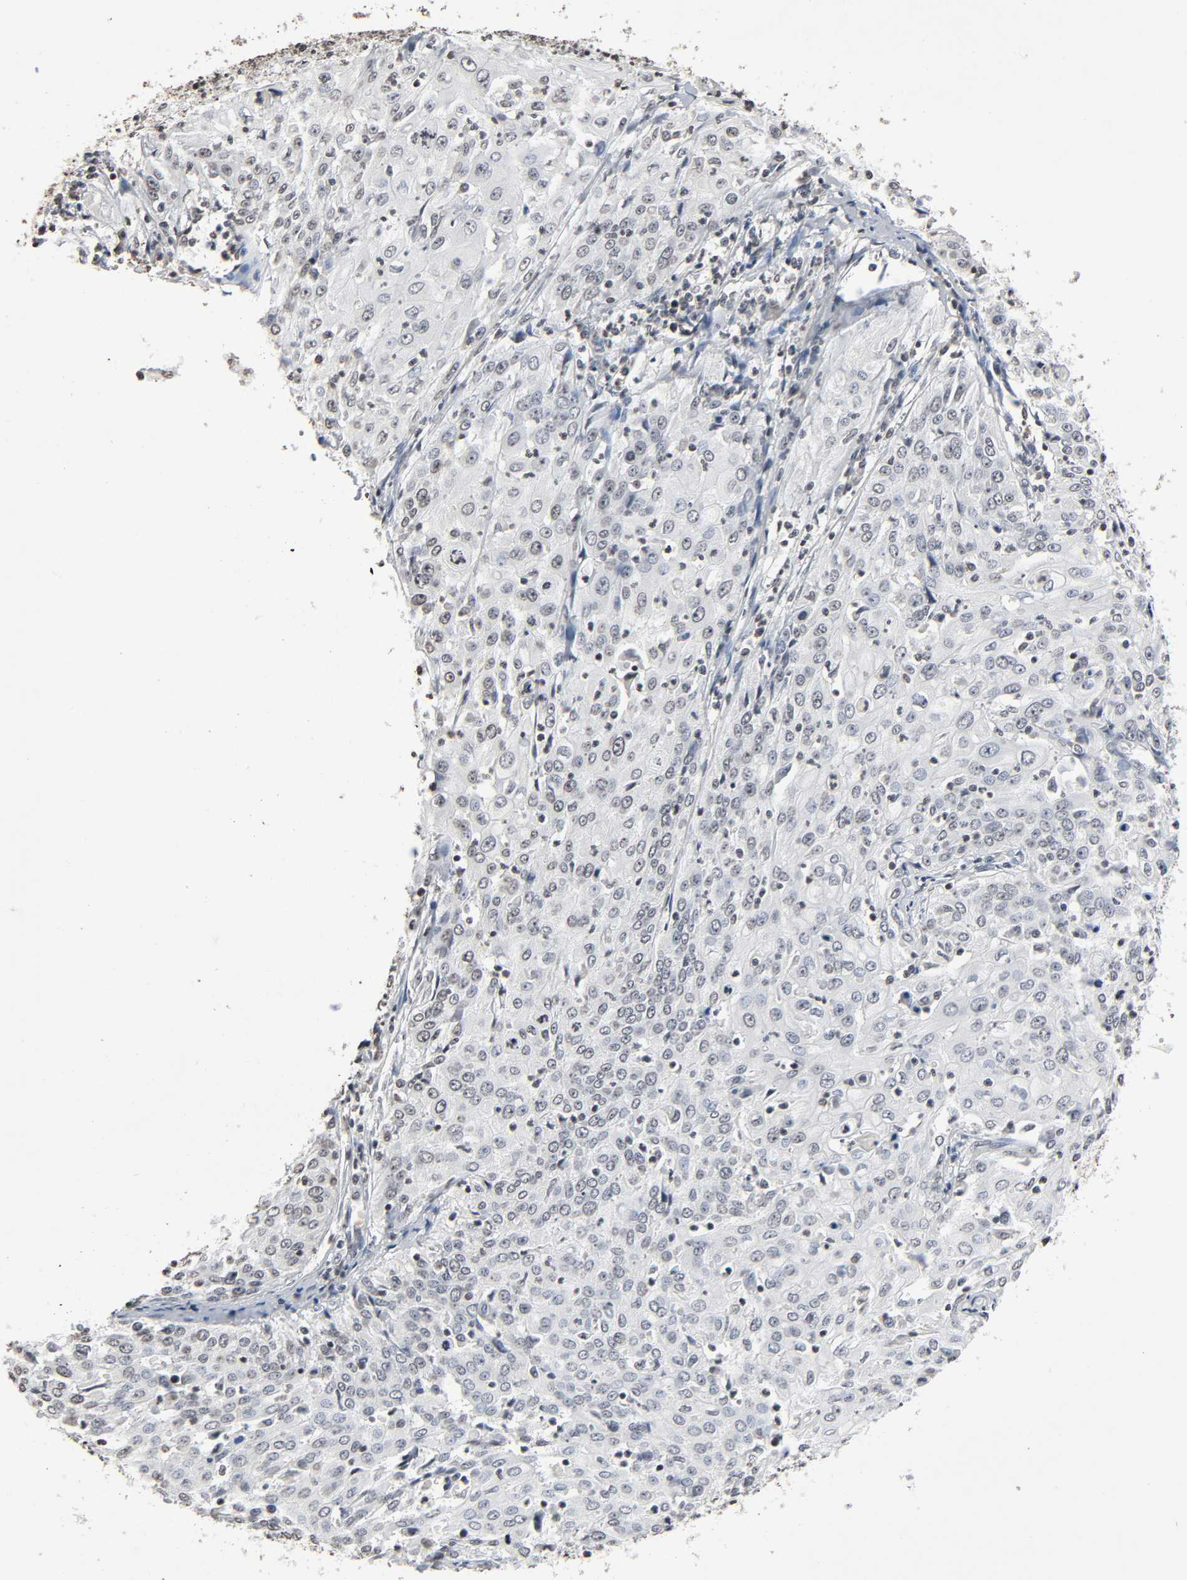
{"staining": {"intensity": "negative", "quantity": "none", "location": "none"}, "tissue": "cervical cancer", "cell_type": "Tumor cells", "image_type": "cancer", "snomed": [{"axis": "morphology", "description": "Squamous cell carcinoma, NOS"}, {"axis": "topography", "description": "Cervix"}], "caption": "This is an IHC micrograph of human cervical squamous cell carcinoma. There is no positivity in tumor cells.", "gene": "STK4", "patient": {"sex": "female", "age": 39}}